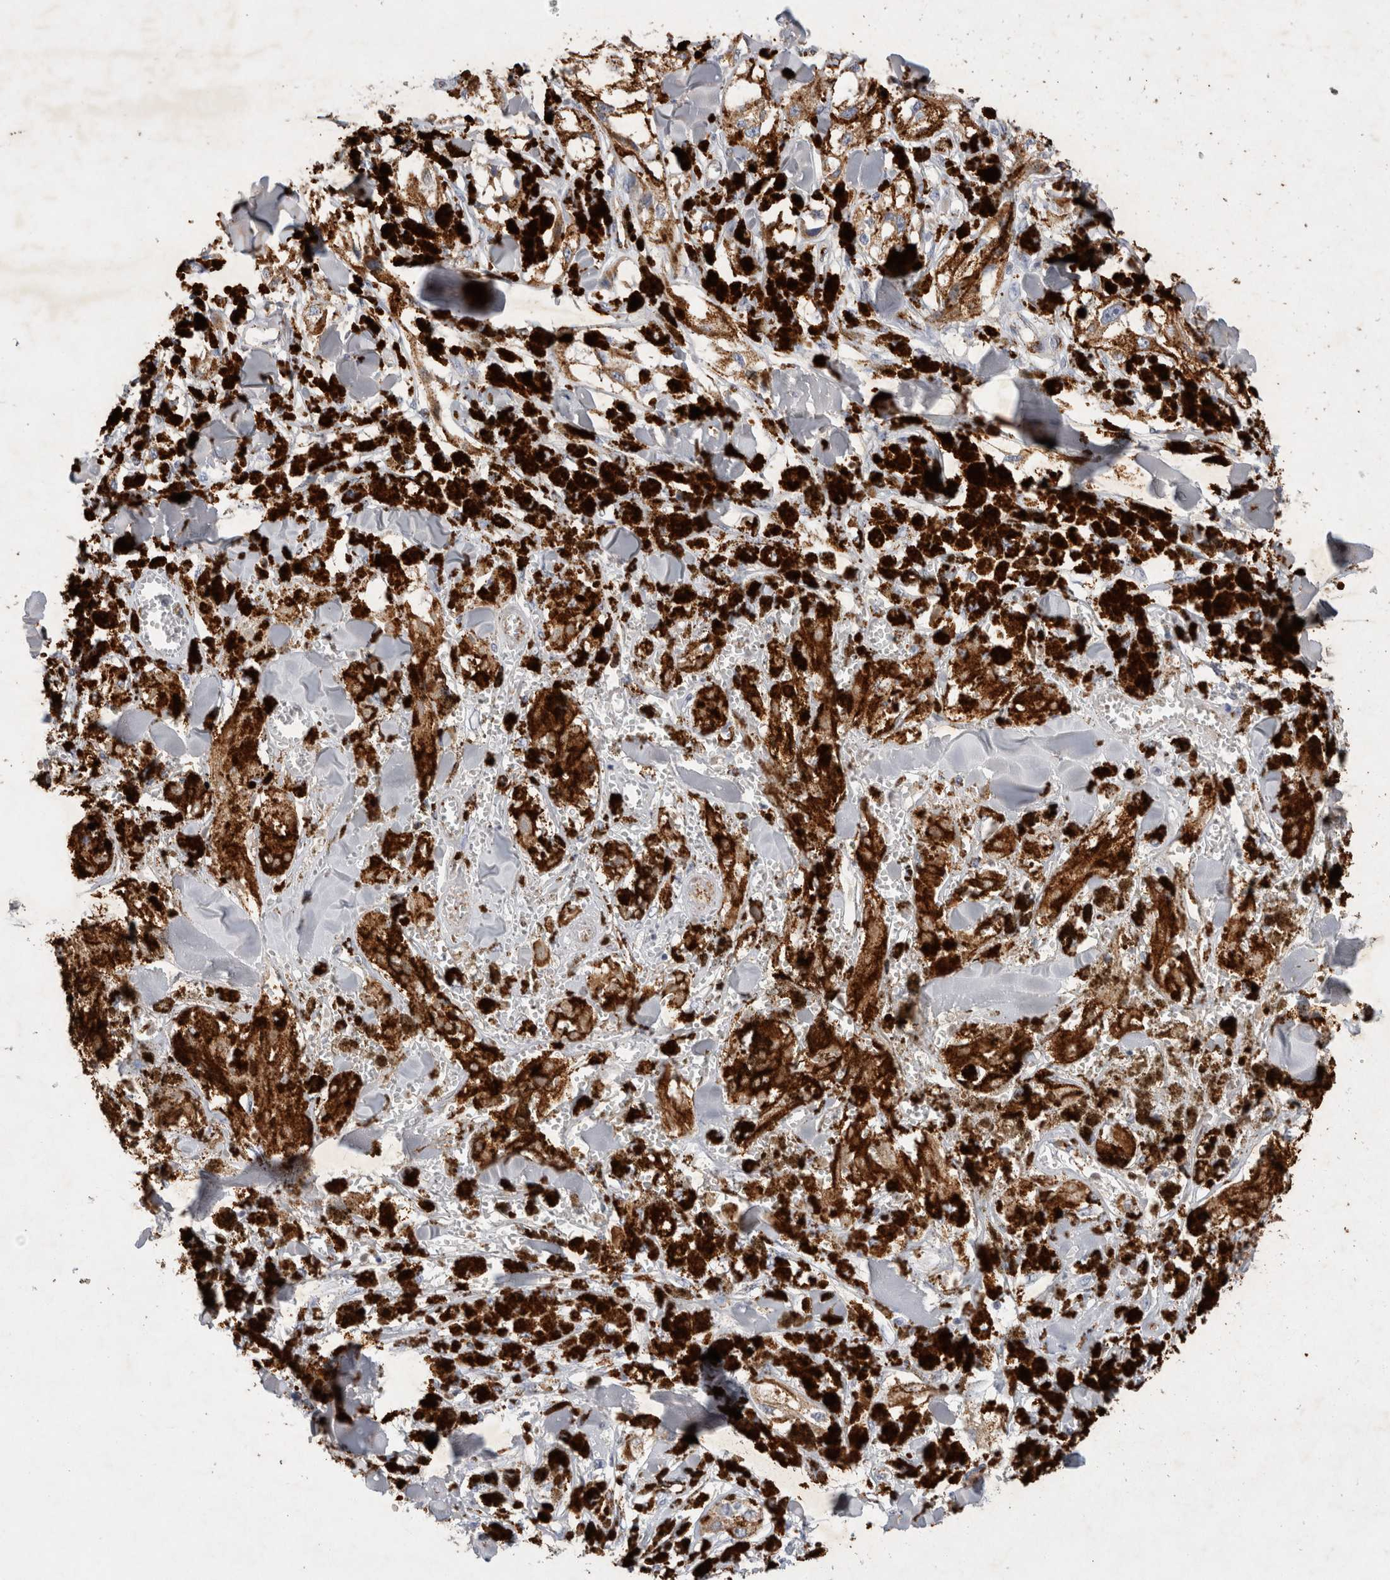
{"staining": {"intensity": "moderate", "quantity": ">75%", "location": "cytoplasmic/membranous"}, "tissue": "melanoma", "cell_type": "Tumor cells", "image_type": "cancer", "snomed": [{"axis": "morphology", "description": "Malignant melanoma, NOS"}, {"axis": "topography", "description": "Skin"}], "caption": "Immunohistochemical staining of malignant melanoma shows medium levels of moderate cytoplasmic/membranous protein staining in approximately >75% of tumor cells.", "gene": "IARS2", "patient": {"sex": "male", "age": 88}}